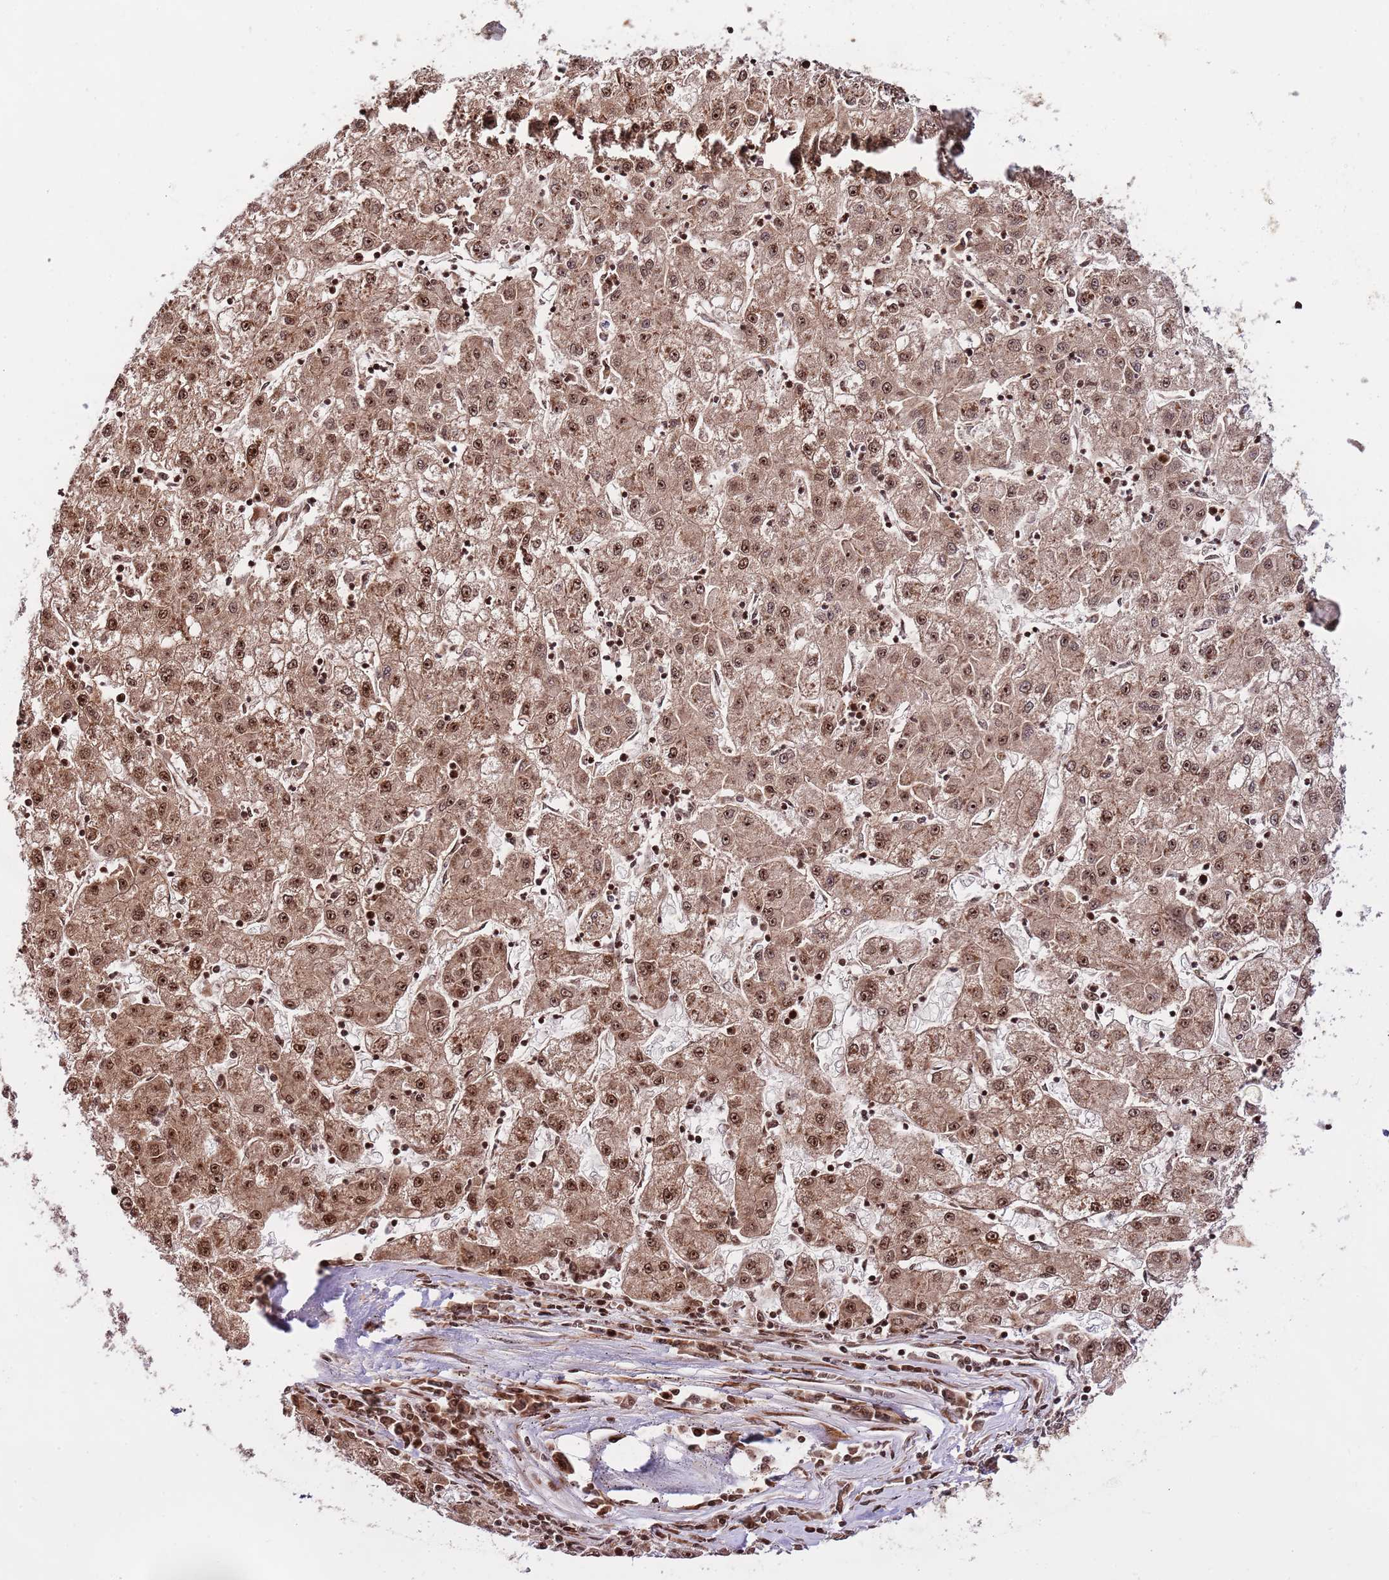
{"staining": {"intensity": "moderate", "quantity": ">75%", "location": "cytoplasmic/membranous,nuclear"}, "tissue": "liver cancer", "cell_type": "Tumor cells", "image_type": "cancer", "snomed": [{"axis": "morphology", "description": "Carcinoma, Hepatocellular, NOS"}, {"axis": "topography", "description": "Liver"}], "caption": "About >75% of tumor cells in human liver cancer show moderate cytoplasmic/membranous and nuclear protein positivity as visualized by brown immunohistochemical staining.", "gene": "RIF1", "patient": {"sex": "male", "age": 72}}